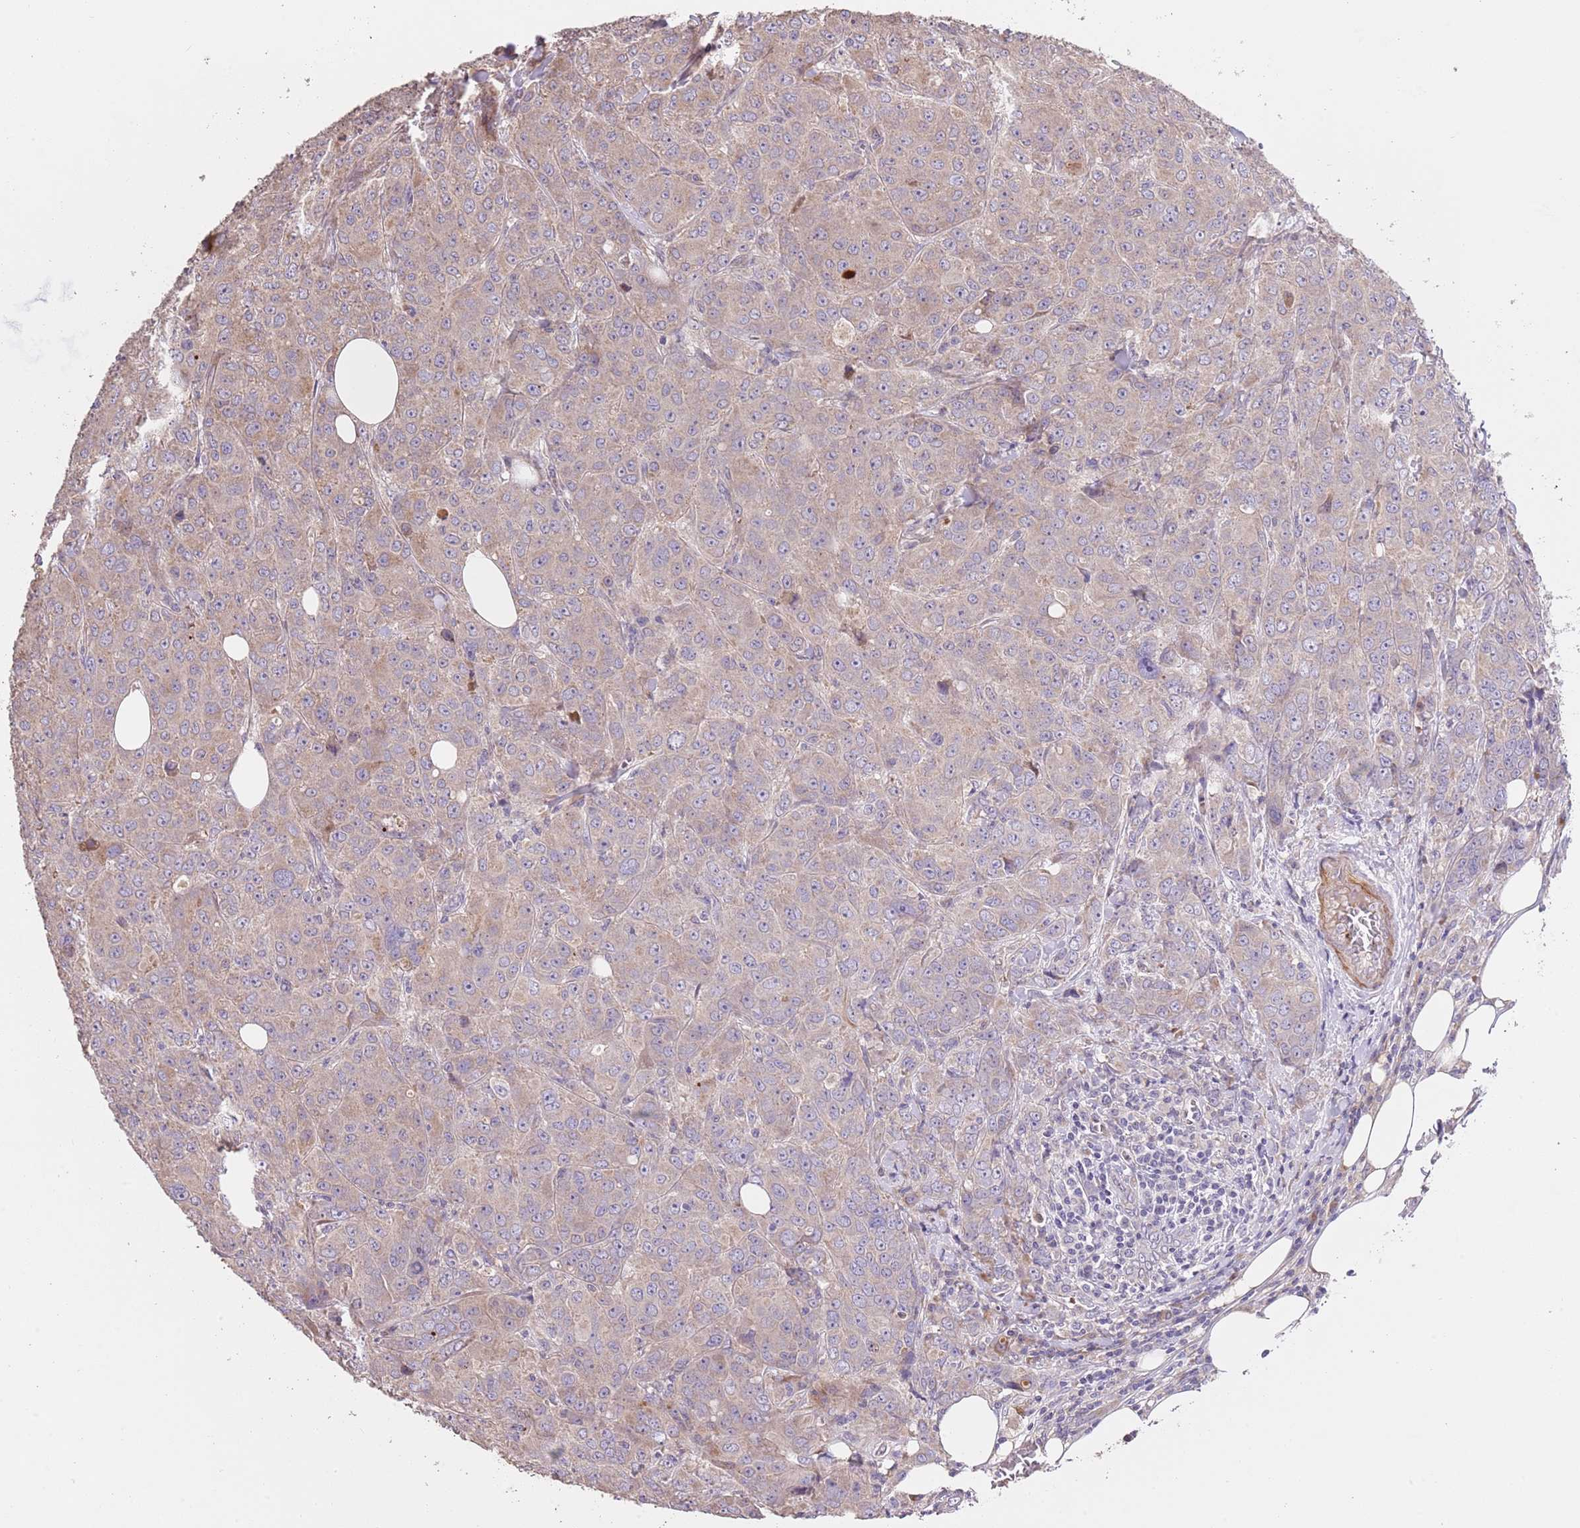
{"staining": {"intensity": "weak", "quantity": "<25%", "location": "cytoplasmic/membranous"}, "tissue": "breast cancer", "cell_type": "Tumor cells", "image_type": "cancer", "snomed": [{"axis": "morphology", "description": "Duct carcinoma"}, {"axis": "topography", "description": "Breast"}], "caption": "DAB immunohistochemical staining of breast cancer shows no significant positivity in tumor cells.", "gene": "PIGA", "patient": {"sex": "female", "age": 43}}